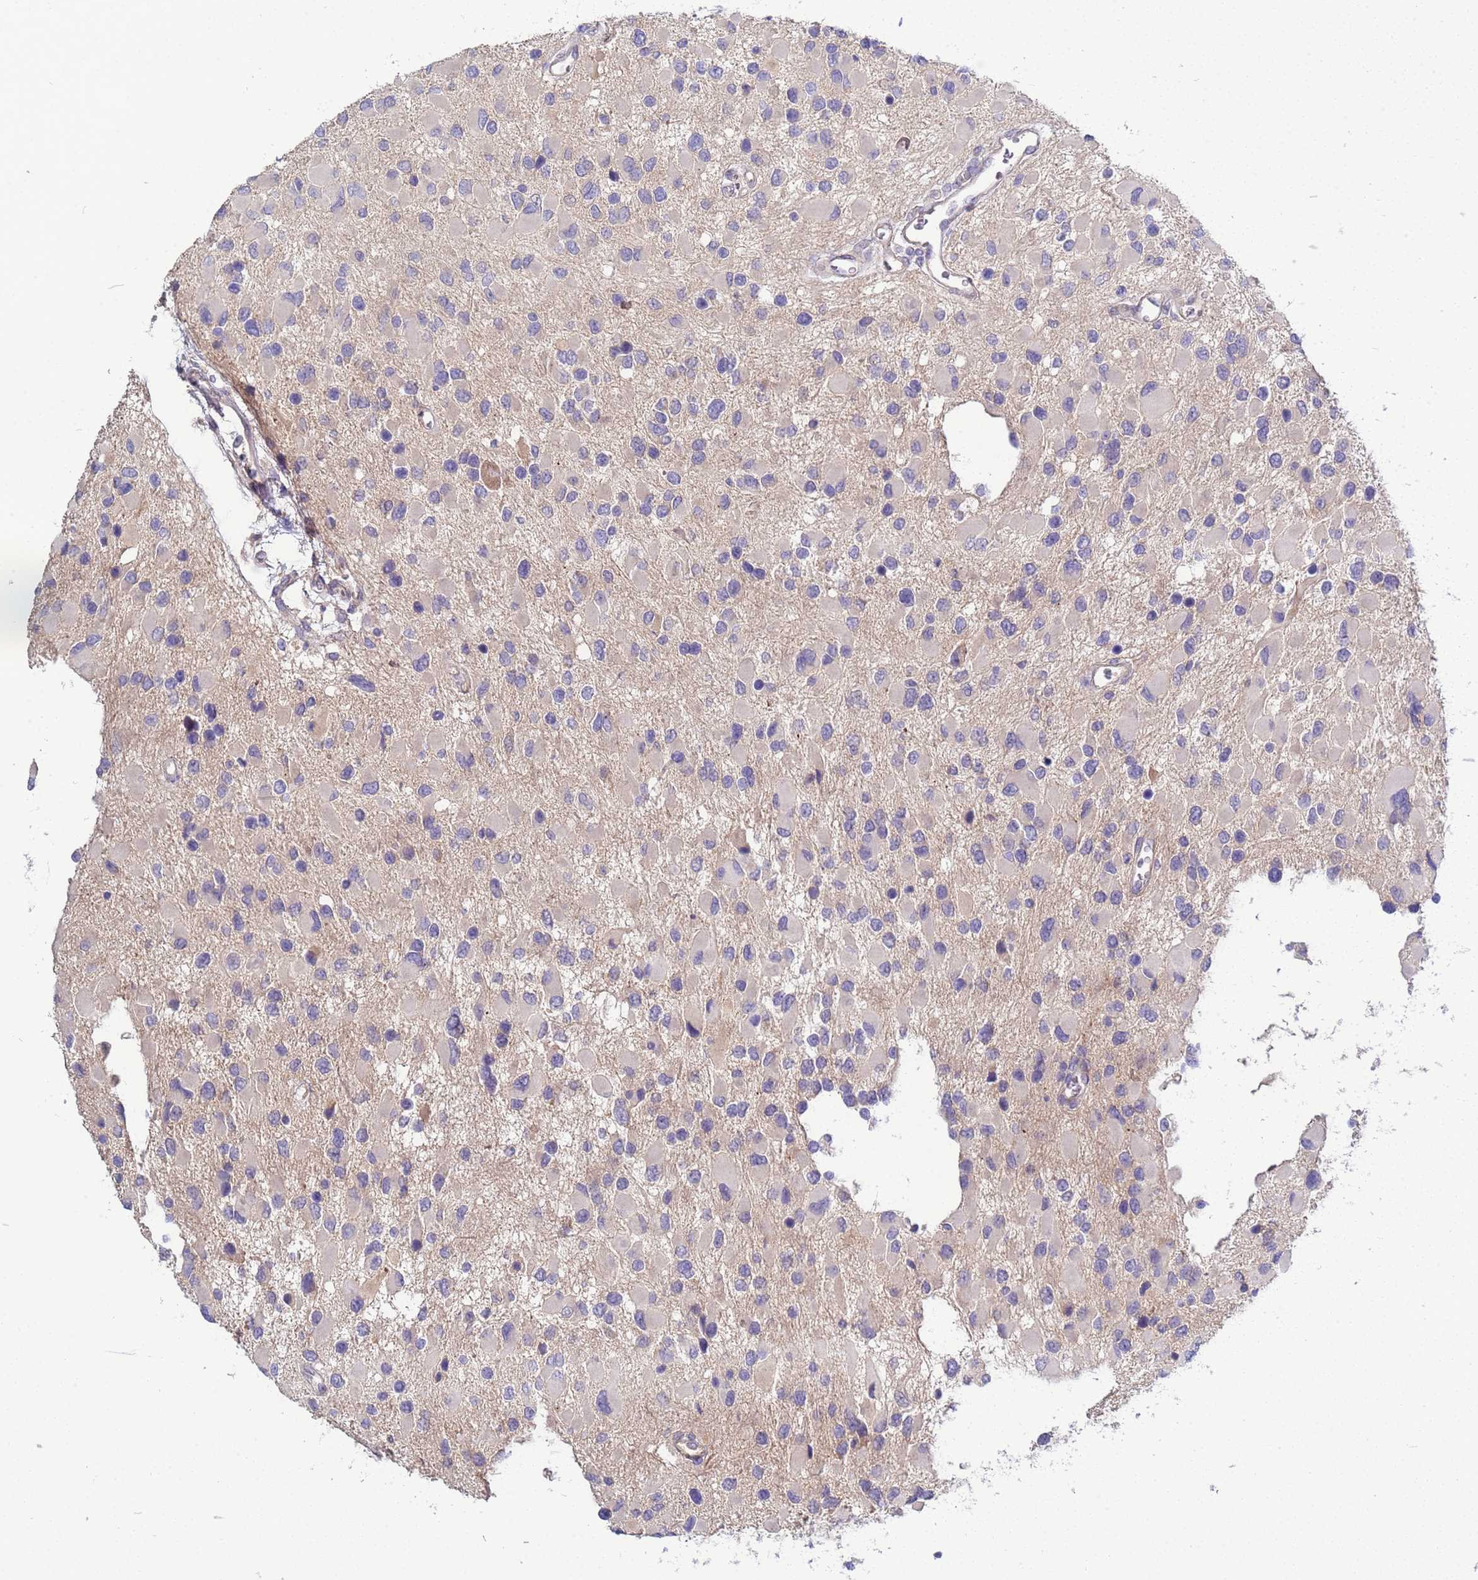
{"staining": {"intensity": "negative", "quantity": "none", "location": "none"}, "tissue": "glioma", "cell_type": "Tumor cells", "image_type": "cancer", "snomed": [{"axis": "morphology", "description": "Glioma, malignant, High grade"}, {"axis": "topography", "description": "Brain"}], "caption": "Immunohistochemical staining of human glioma demonstrates no significant staining in tumor cells. (DAB (3,3'-diaminobenzidine) immunohistochemistry with hematoxylin counter stain).", "gene": "TRMT10A", "patient": {"sex": "male", "age": 53}}